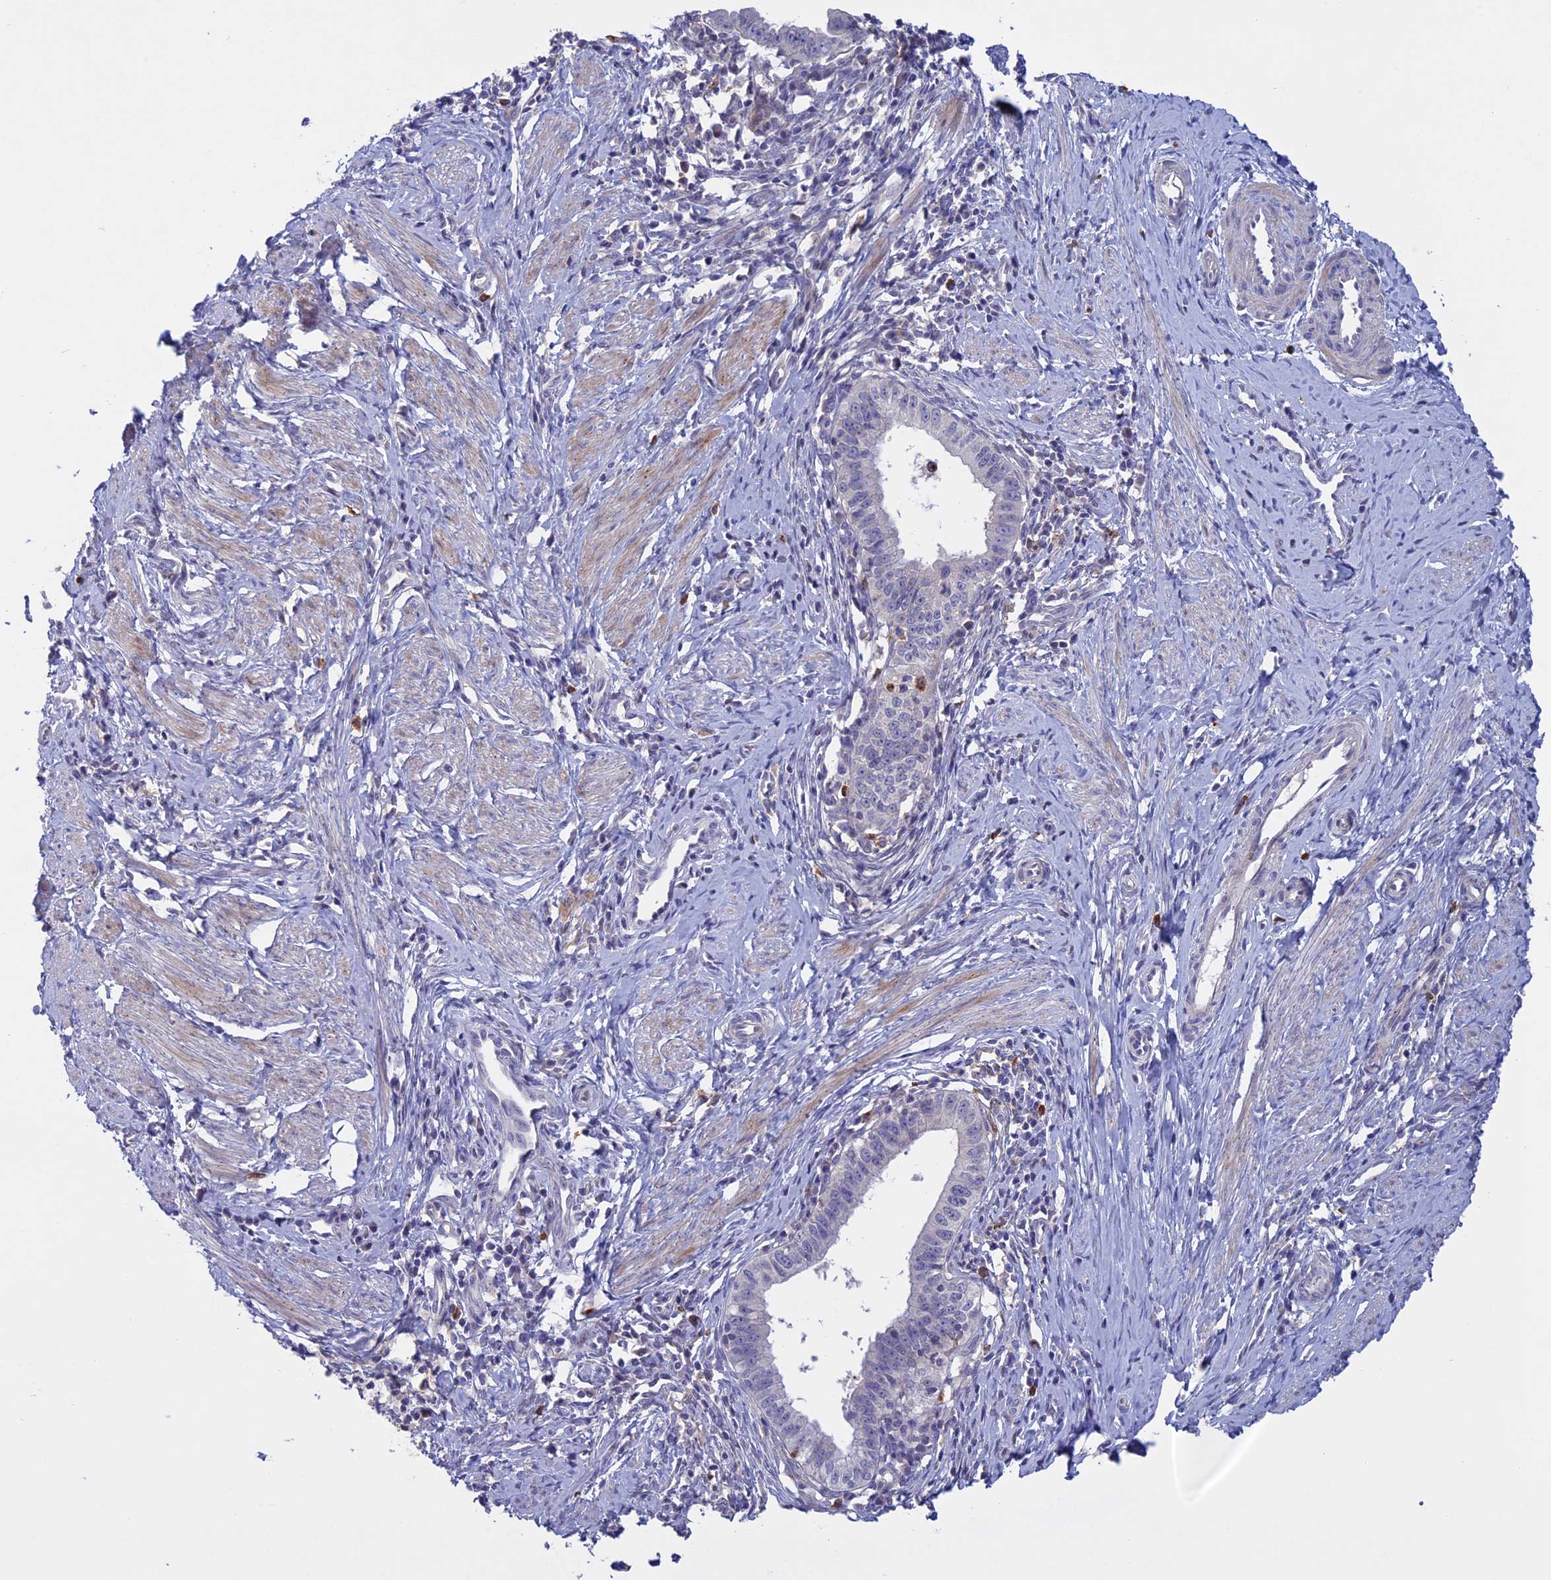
{"staining": {"intensity": "negative", "quantity": "none", "location": "none"}, "tissue": "cervical cancer", "cell_type": "Tumor cells", "image_type": "cancer", "snomed": [{"axis": "morphology", "description": "Adenocarcinoma, NOS"}, {"axis": "topography", "description": "Cervix"}], "caption": "This is an immunohistochemistry image of human adenocarcinoma (cervical). There is no positivity in tumor cells.", "gene": "SLC2A6", "patient": {"sex": "female", "age": 36}}